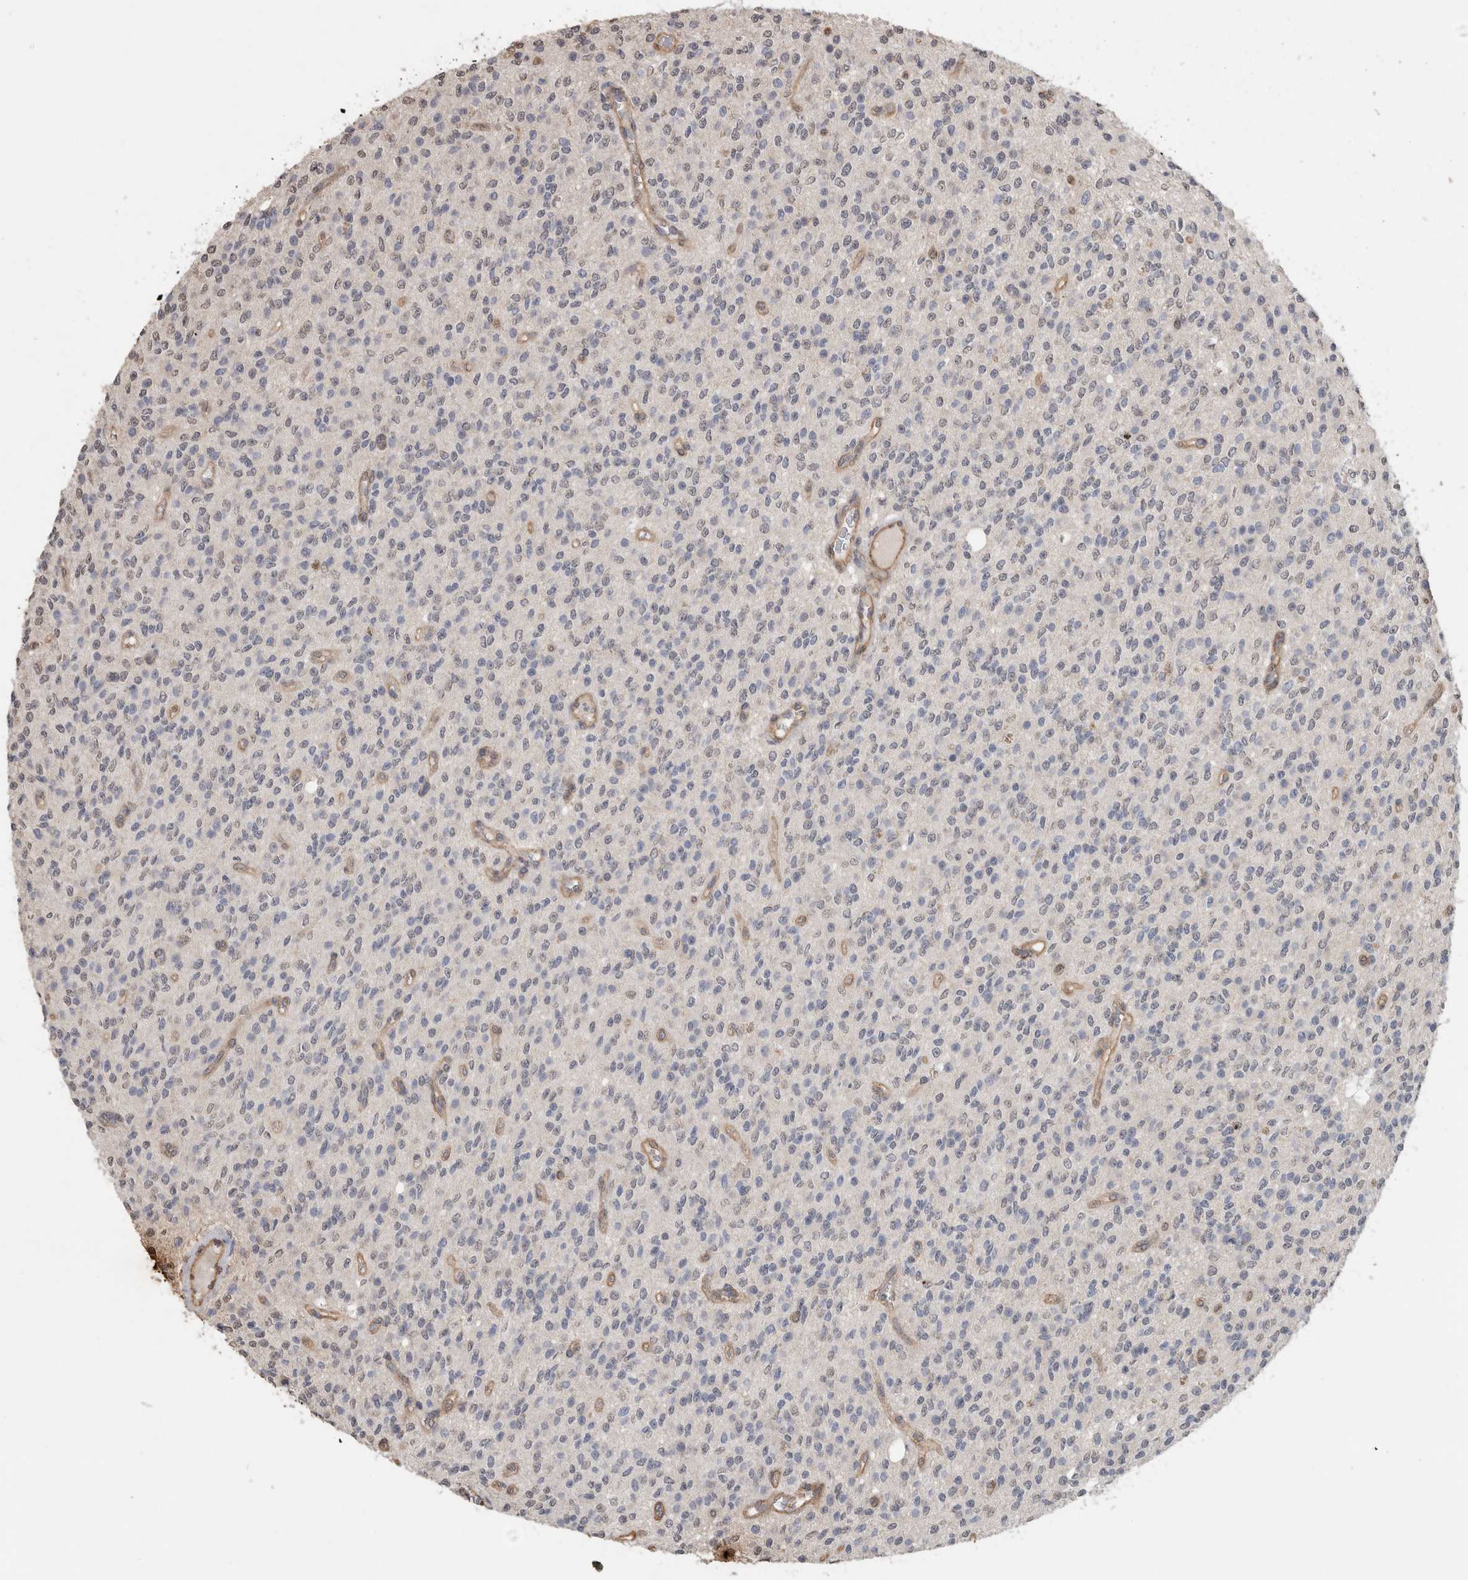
{"staining": {"intensity": "negative", "quantity": "none", "location": "none"}, "tissue": "glioma", "cell_type": "Tumor cells", "image_type": "cancer", "snomed": [{"axis": "morphology", "description": "Glioma, malignant, High grade"}, {"axis": "topography", "description": "Brain"}], "caption": "DAB immunohistochemical staining of human glioma displays no significant staining in tumor cells.", "gene": "RECK", "patient": {"sex": "male", "age": 34}}